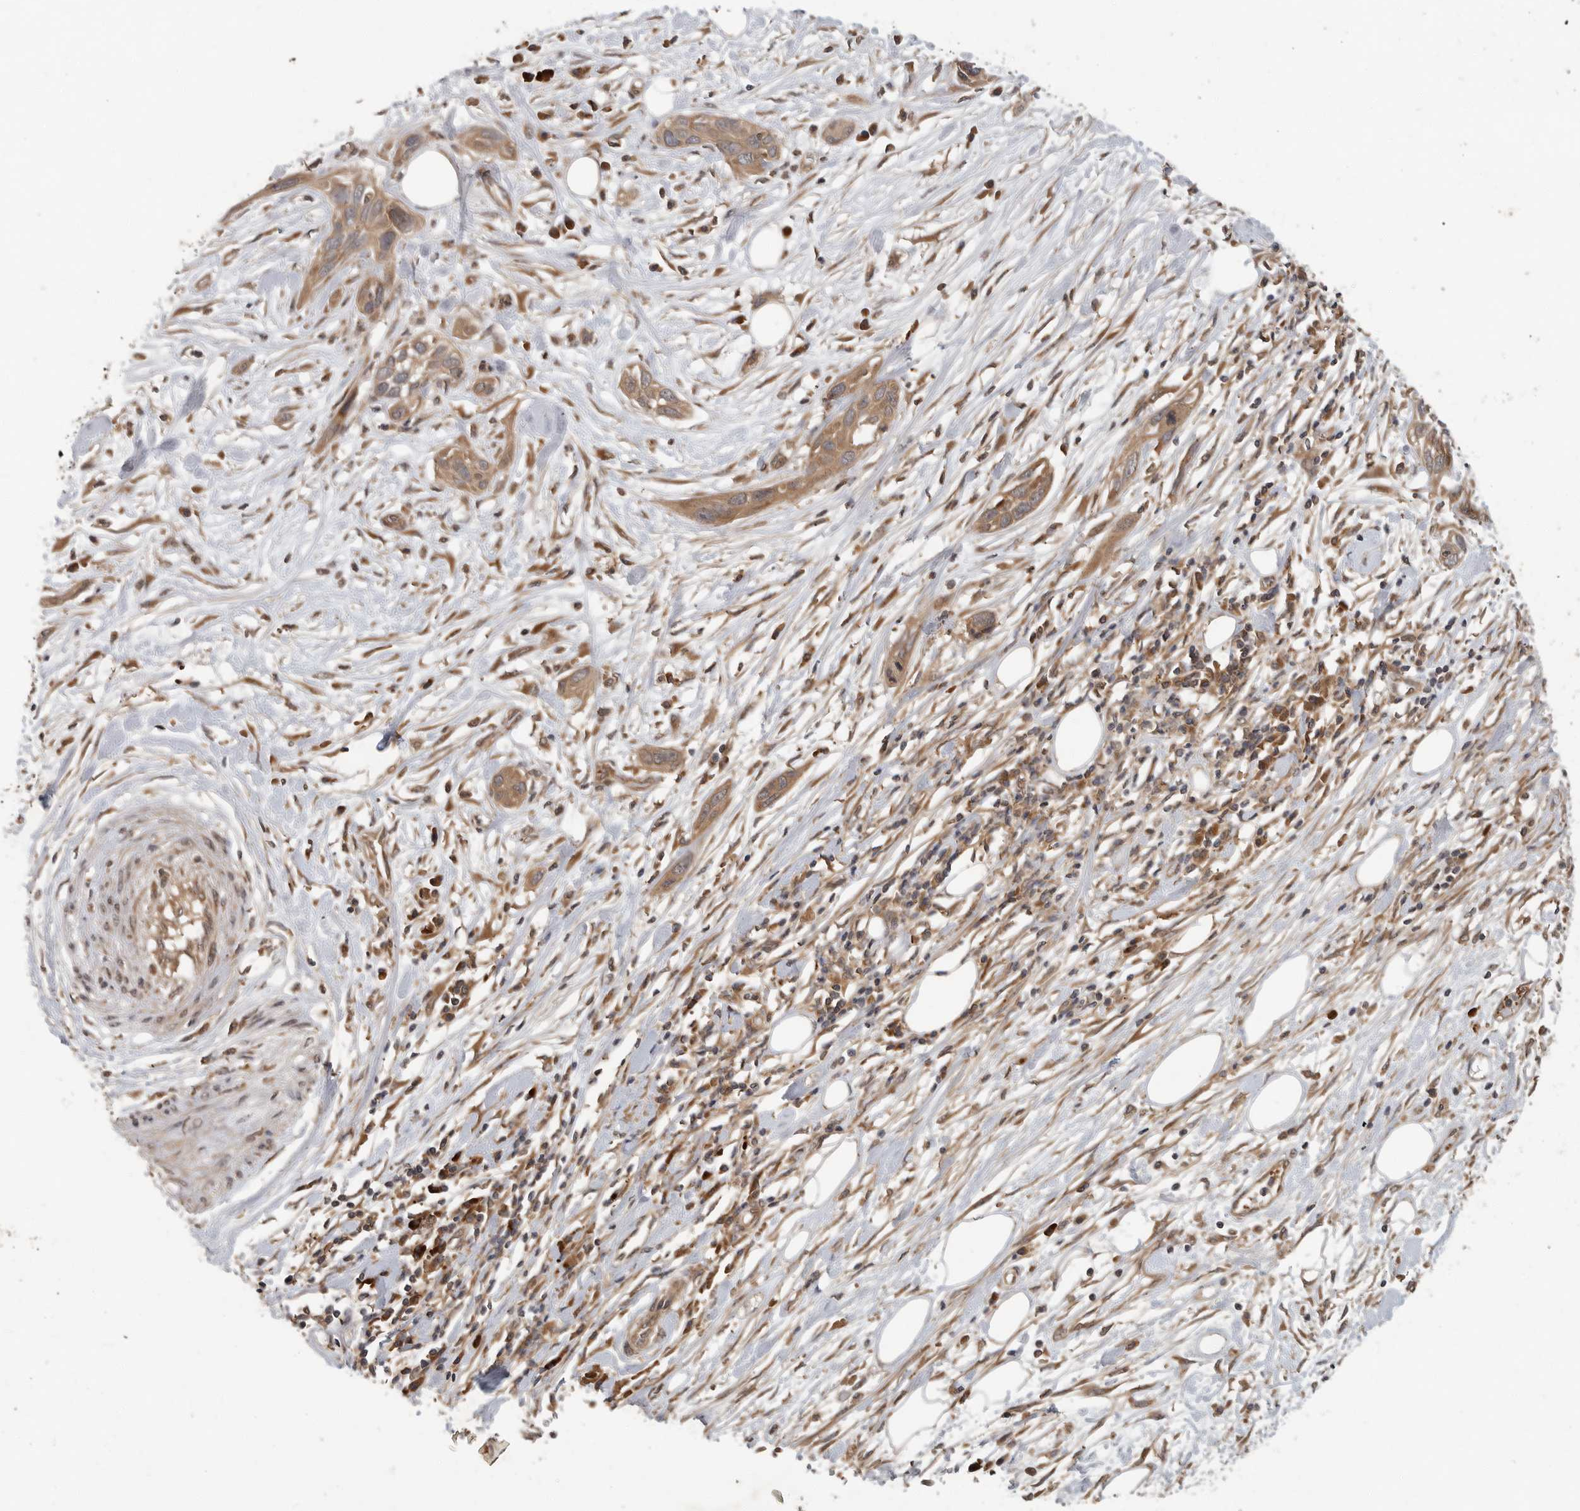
{"staining": {"intensity": "moderate", "quantity": ">75%", "location": "cytoplasmic/membranous"}, "tissue": "pancreatic cancer", "cell_type": "Tumor cells", "image_type": "cancer", "snomed": [{"axis": "morphology", "description": "Adenocarcinoma, NOS"}, {"axis": "topography", "description": "Pancreas"}], "caption": "This micrograph demonstrates immunohistochemistry staining of adenocarcinoma (pancreatic), with medium moderate cytoplasmic/membranous positivity in about >75% of tumor cells.", "gene": "OSBPL9", "patient": {"sex": "female", "age": 60}}